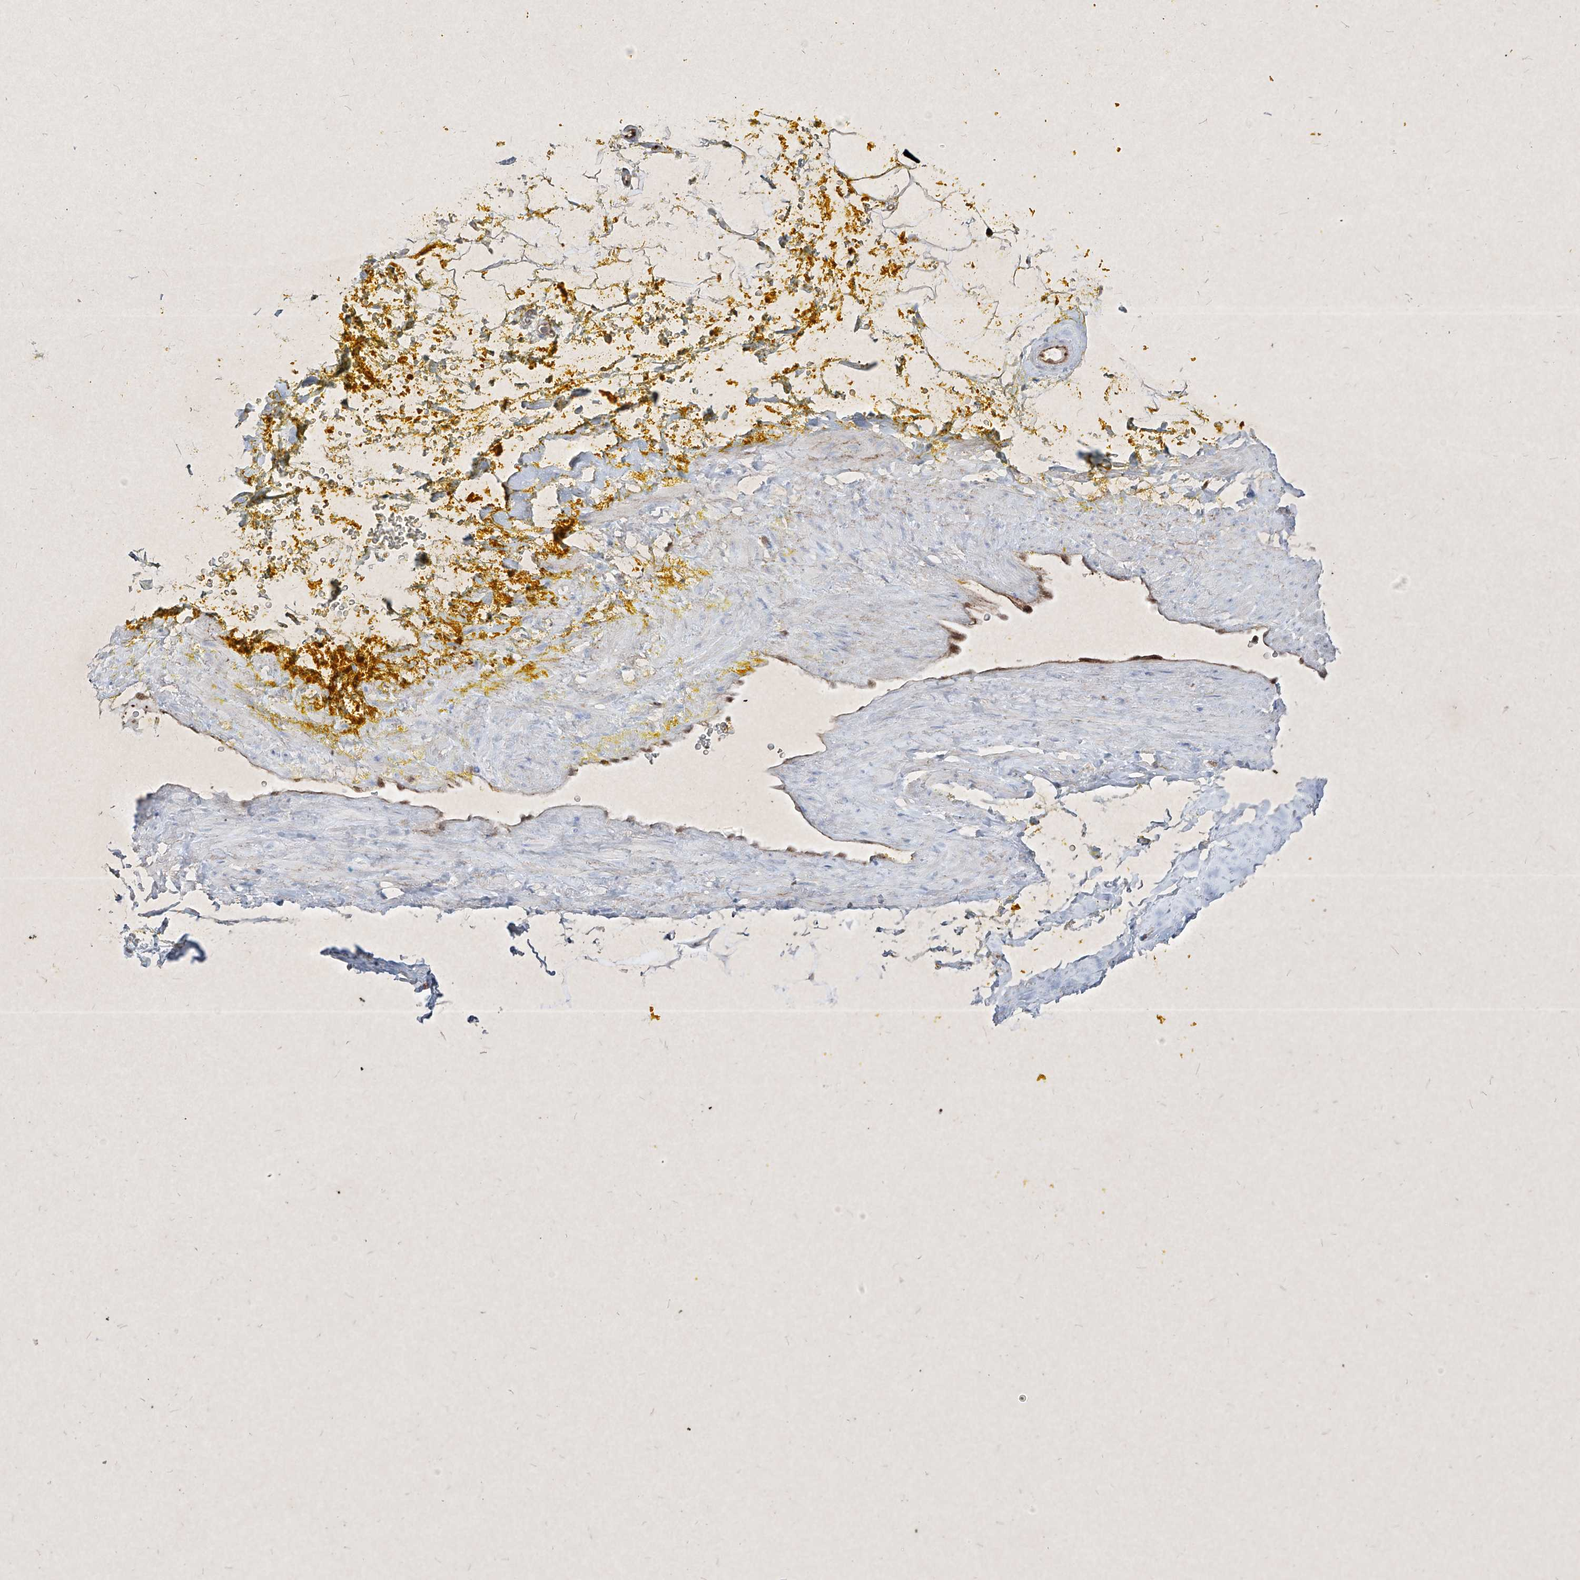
{"staining": {"intensity": "weak", "quantity": "<25%", "location": "cytoplasmic/membranous"}, "tissue": "adipose tissue", "cell_type": "Adipocytes", "image_type": "normal", "snomed": [{"axis": "morphology", "description": "Normal tissue, NOS"}, {"axis": "morphology", "description": "Adenocarcinoma, Low grade"}, {"axis": "topography", "description": "Prostate"}, {"axis": "topography", "description": "Peripheral nerve tissue"}], "caption": "This image is of unremarkable adipose tissue stained with immunohistochemistry (IHC) to label a protein in brown with the nuclei are counter-stained blue. There is no expression in adipocytes. (Immunohistochemistry, brightfield microscopy, high magnification).", "gene": "PSMB10", "patient": {"sex": "male", "age": 63}}